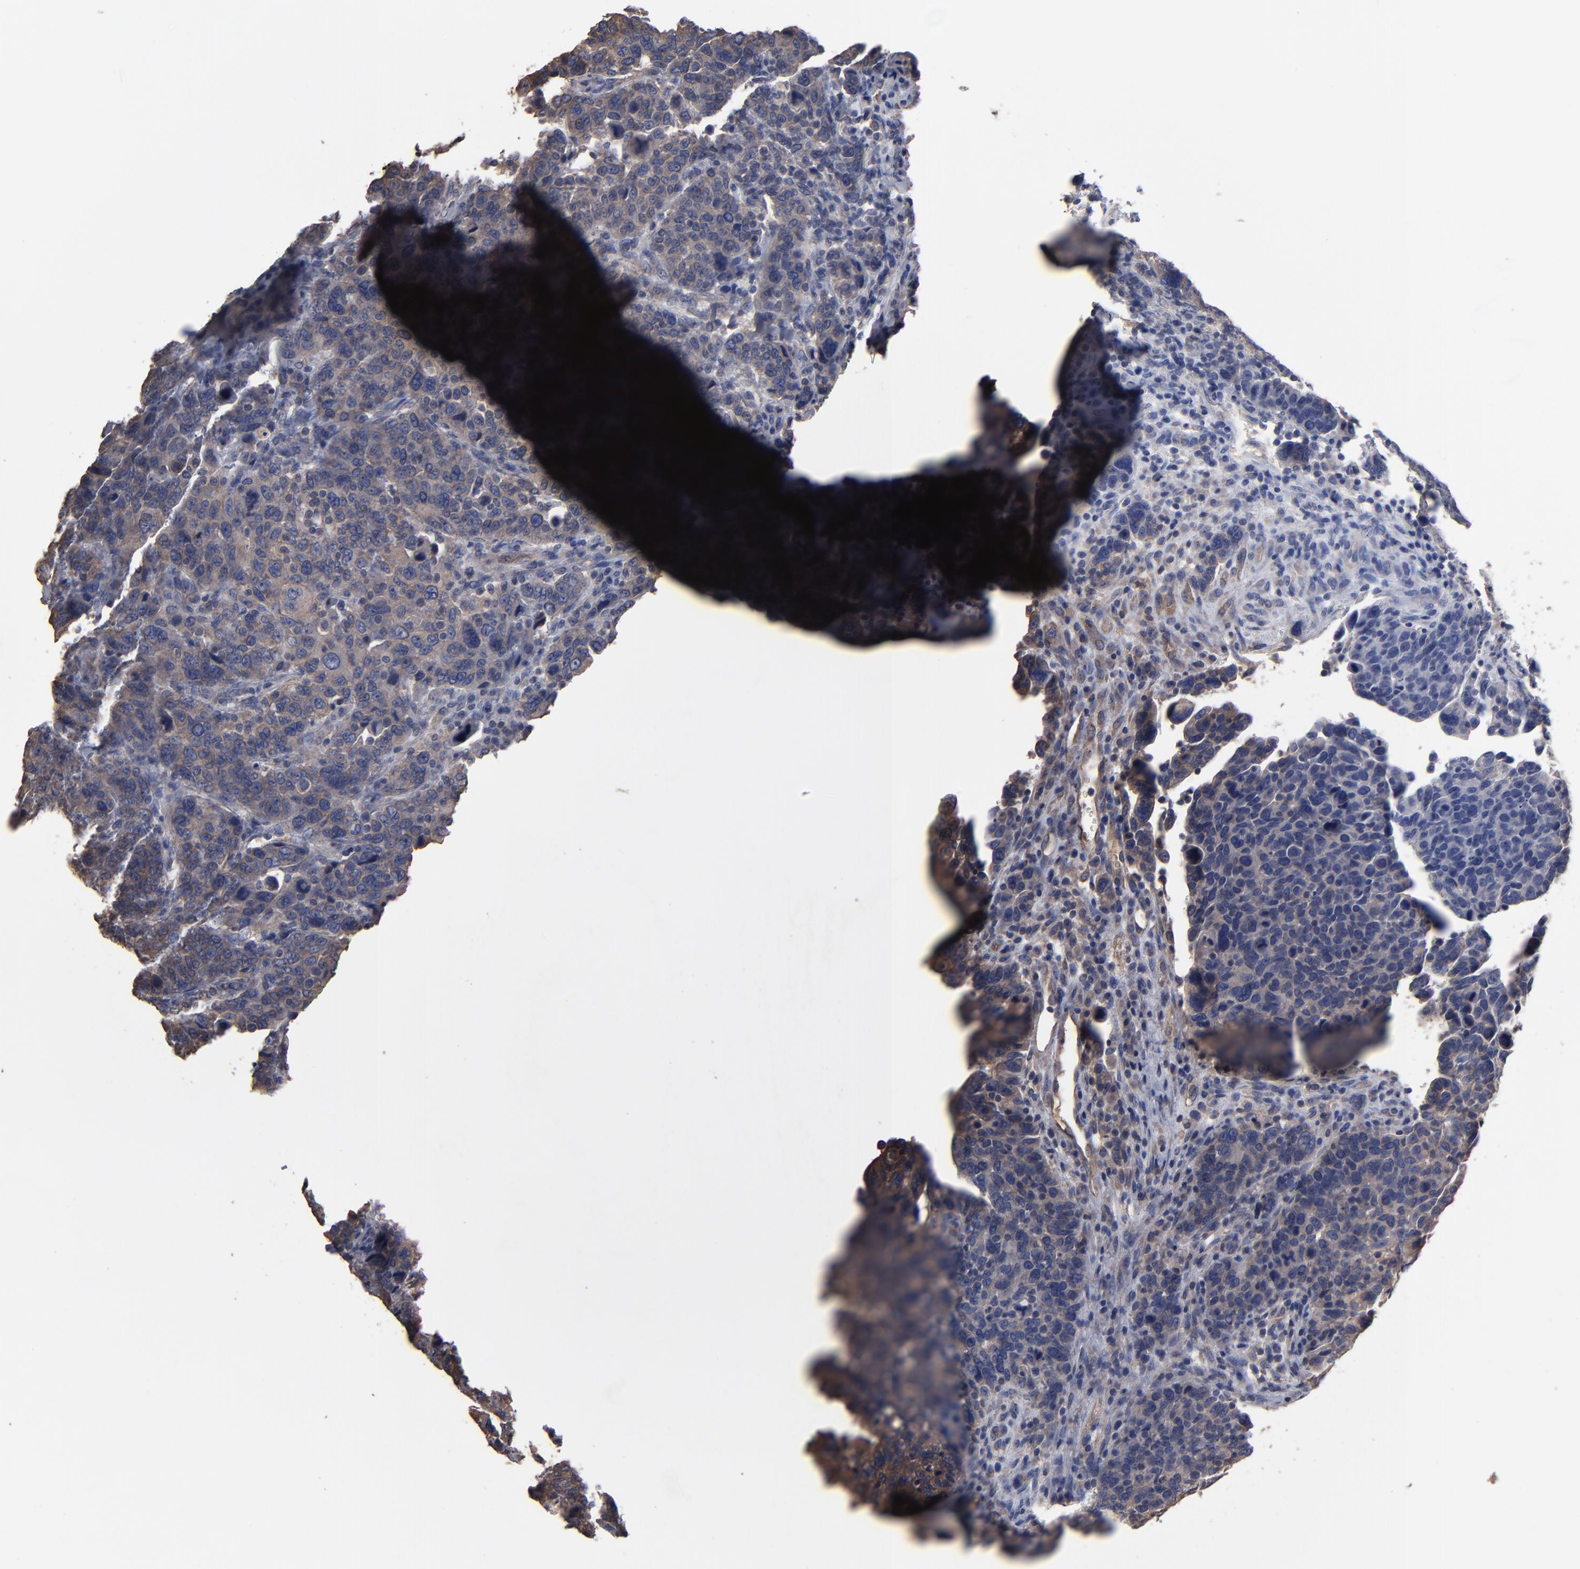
{"staining": {"intensity": "weak", "quantity": ">75%", "location": "cytoplasmic/membranous"}, "tissue": "breast cancer", "cell_type": "Tumor cells", "image_type": "cancer", "snomed": [{"axis": "morphology", "description": "Duct carcinoma"}, {"axis": "topography", "description": "Breast"}], "caption": "Breast cancer (infiltrating ductal carcinoma) stained for a protein reveals weak cytoplasmic/membranous positivity in tumor cells. (DAB = brown stain, brightfield microscopy at high magnification).", "gene": "DMD", "patient": {"sex": "female", "age": 37}}